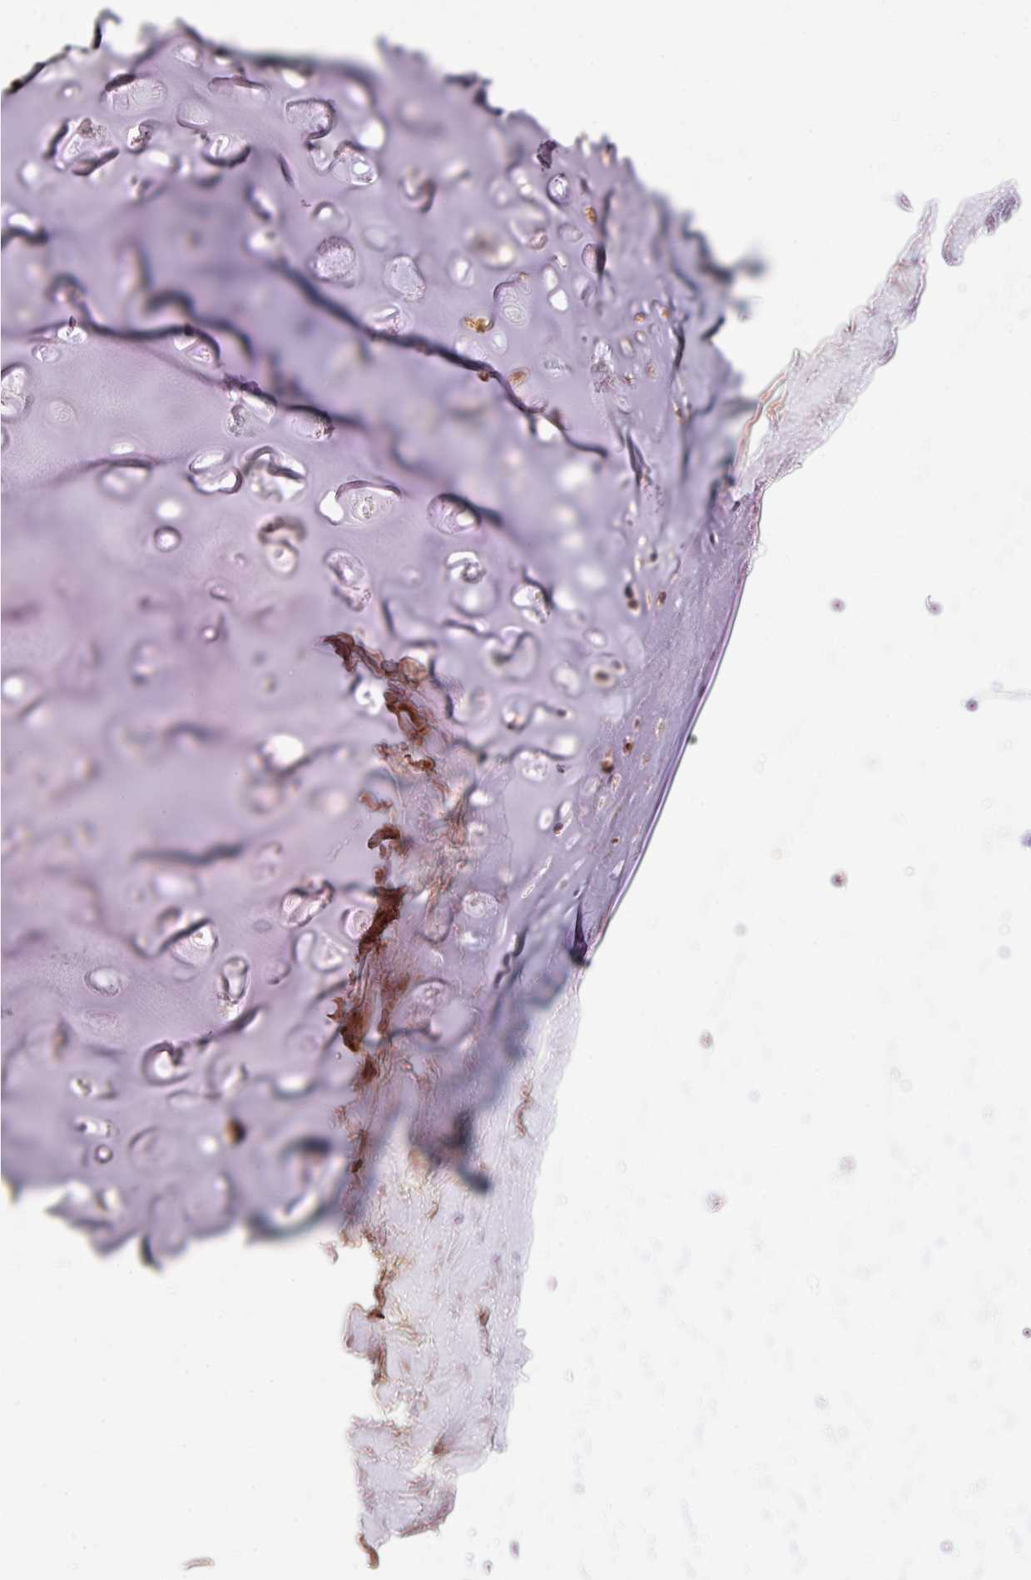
{"staining": {"intensity": "moderate", "quantity": "<25%", "location": "cytoplasmic/membranous"}, "tissue": "soft tissue", "cell_type": "Chondrocytes", "image_type": "normal", "snomed": [{"axis": "morphology", "description": "Normal tissue, NOS"}, {"axis": "topography", "description": "Cartilage tissue"}, {"axis": "topography", "description": "Bronchus"}, {"axis": "topography", "description": "Peripheral nerve tissue"}], "caption": "High-magnification brightfield microscopy of normal soft tissue stained with DAB (brown) and counterstained with hematoxylin (blue). chondrocytes exhibit moderate cytoplasmic/membranous staining is seen in about<25% of cells.", "gene": "SOS2", "patient": {"sex": "female", "age": 59}}